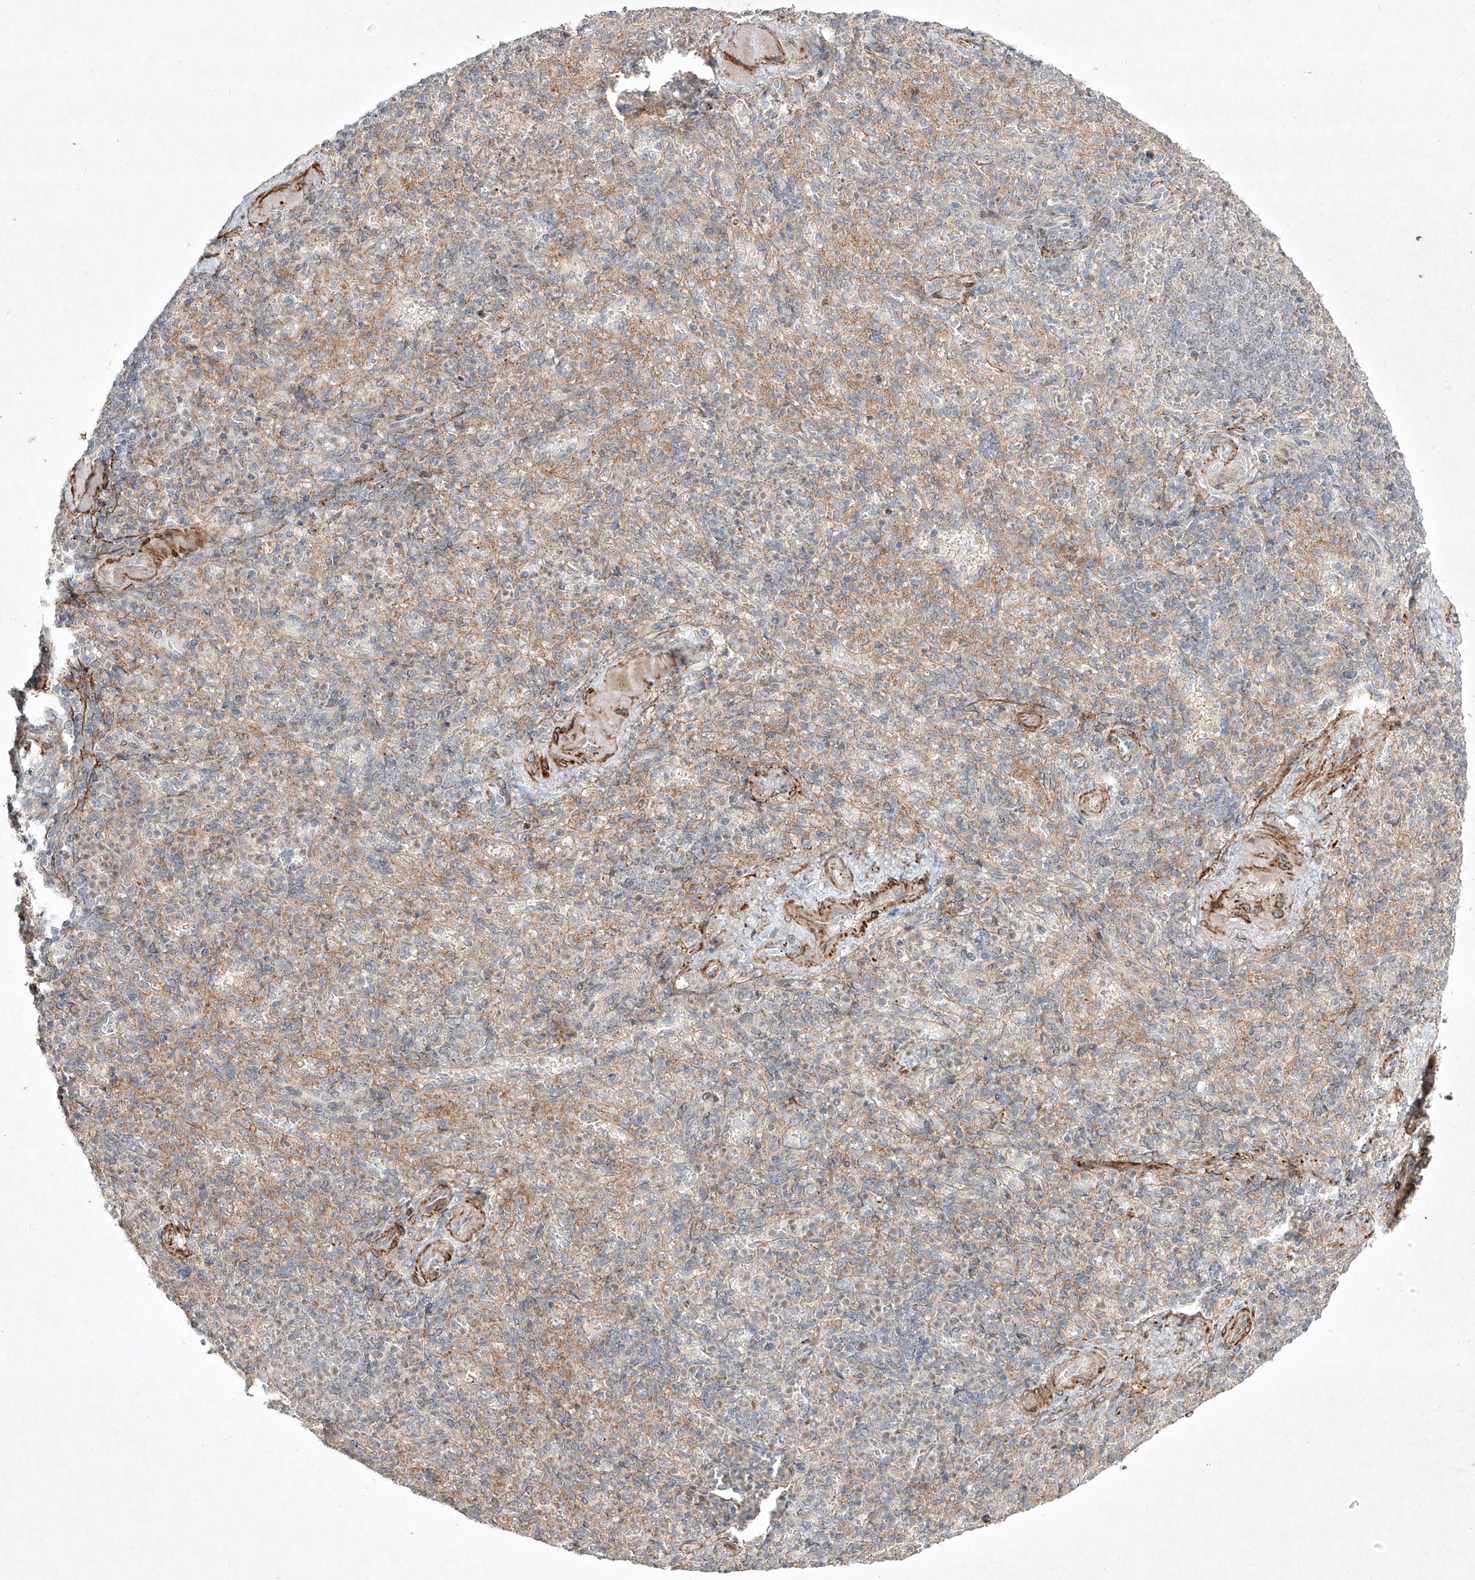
{"staining": {"intensity": "weak", "quantity": "<25%", "location": "cytoplasmic/membranous"}, "tissue": "spleen", "cell_type": "Cells in red pulp", "image_type": "normal", "snomed": [{"axis": "morphology", "description": "Normal tissue, NOS"}, {"axis": "topography", "description": "Spleen"}], "caption": "IHC micrograph of benign spleen: human spleen stained with DAB (3,3'-diaminobenzidine) reveals no significant protein expression in cells in red pulp.", "gene": "KDM1B", "patient": {"sex": "female", "age": 74}}